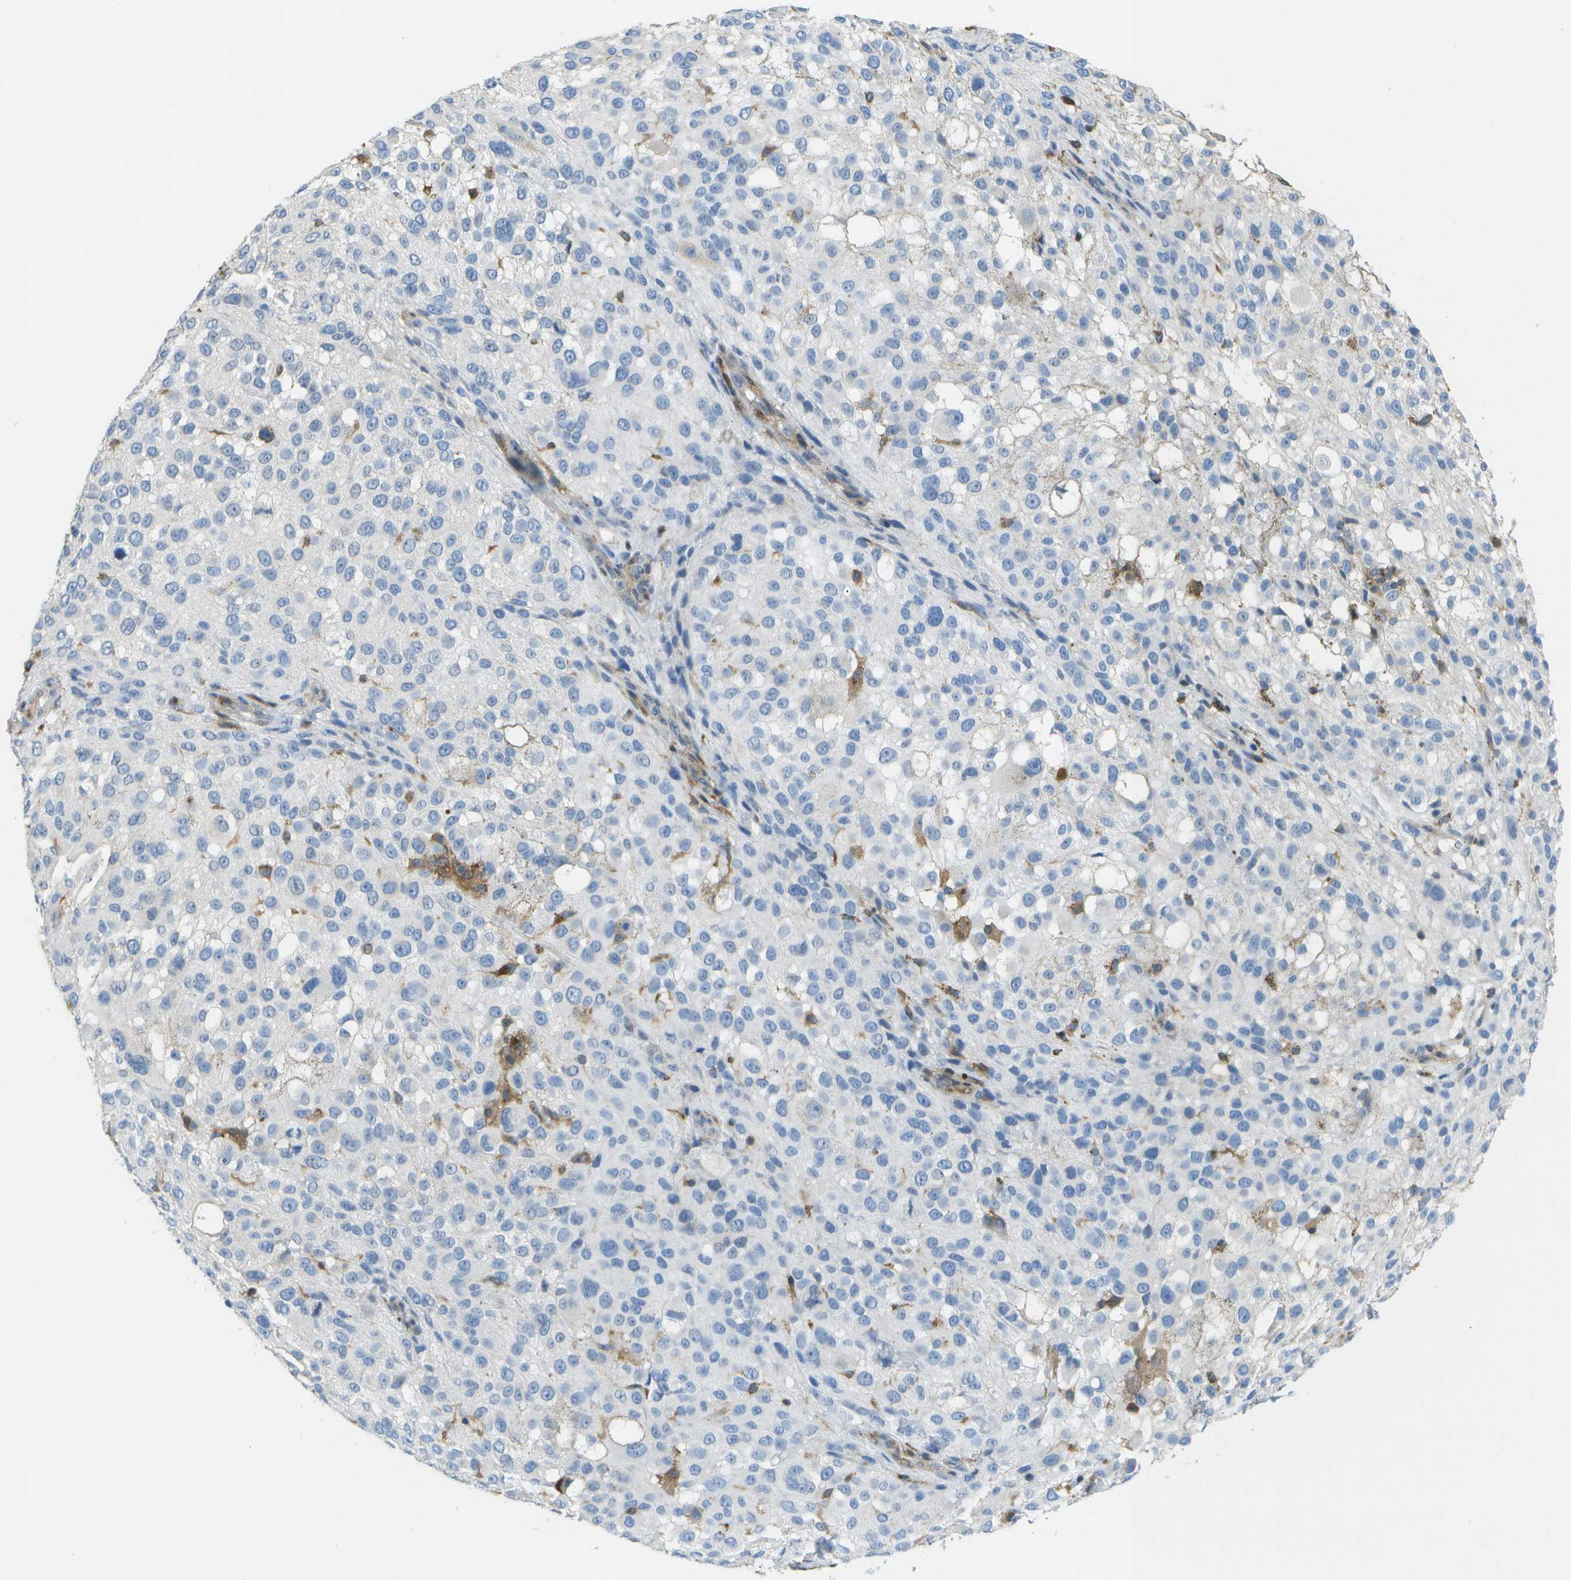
{"staining": {"intensity": "negative", "quantity": "none", "location": "none"}, "tissue": "melanoma", "cell_type": "Tumor cells", "image_type": "cancer", "snomed": [{"axis": "morphology", "description": "Necrosis, NOS"}, {"axis": "morphology", "description": "Malignant melanoma, NOS"}, {"axis": "topography", "description": "Skin"}], "caption": "Immunohistochemistry histopathology image of malignant melanoma stained for a protein (brown), which demonstrates no positivity in tumor cells. (DAB (3,3'-diaminobenzidine) immunohistochemistry (IHC), high magnification).", "gene": "RCSD1", "patient": {"sex": "female", "age": 87}}